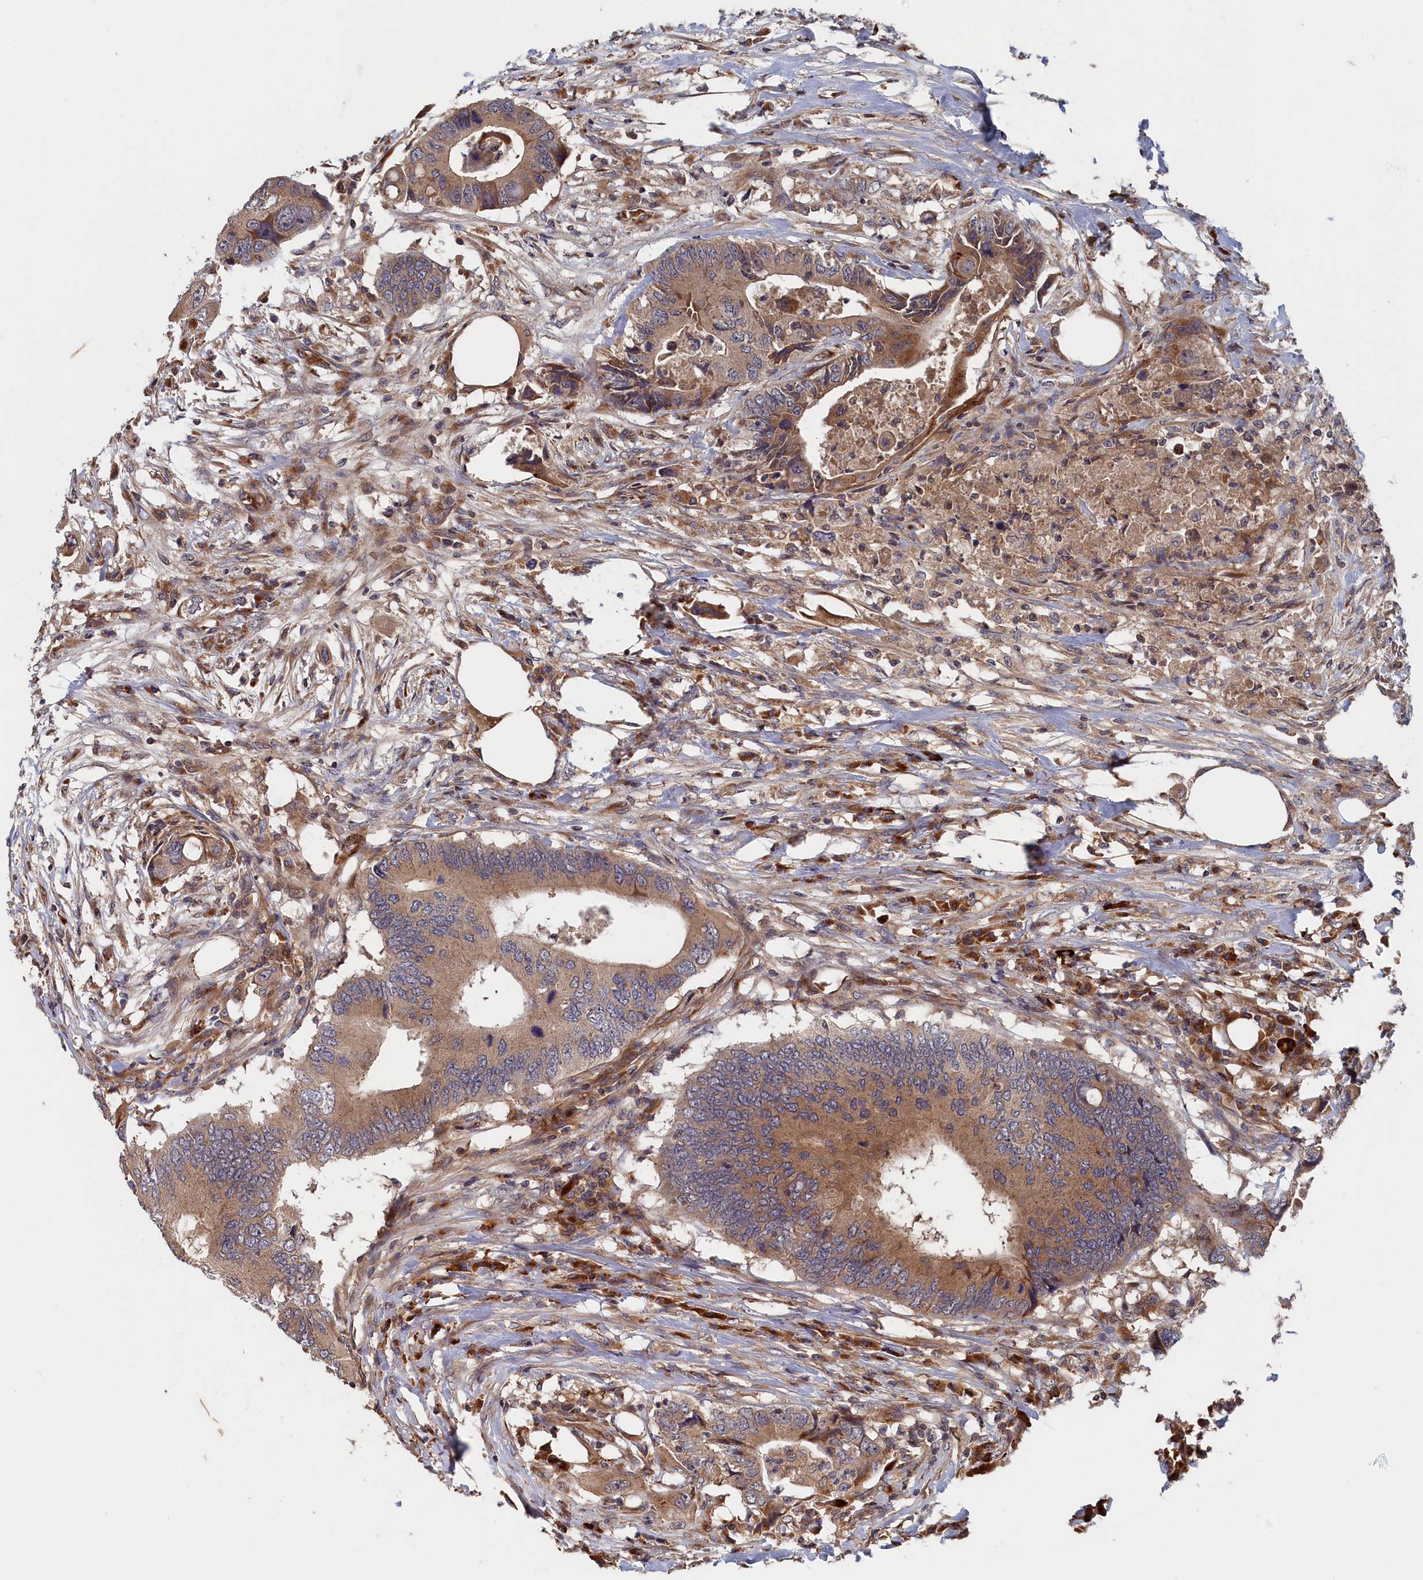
{"staining": {"intensity": "moderate", "quantity": ">75%", "location": "cytoplasmic/membranous"}, "tissue": "colorectal cancer", "cell_type": "Tumor cells", "image_type": "cancer", "snomed": [{"axis": "morphology", "description": "Adenocarcinoma, NOS"}, {"axis": "topography", "description": "Colon"}], "caption": "Immunohistochemical staining of adenocarcinoma (colorectal) demonstrates moderate cytoplasmic/membranous protein expression in approximately >75% of tumor cells. The staining is performed using DAB (3,3'-diaminobenzidine) brown chromogen to label protein expression. The nuclei are counter-stained blue using hematoxylin.", "gene": "TRAPPC2L", "patient": {"sex": "male", "age": 71}}